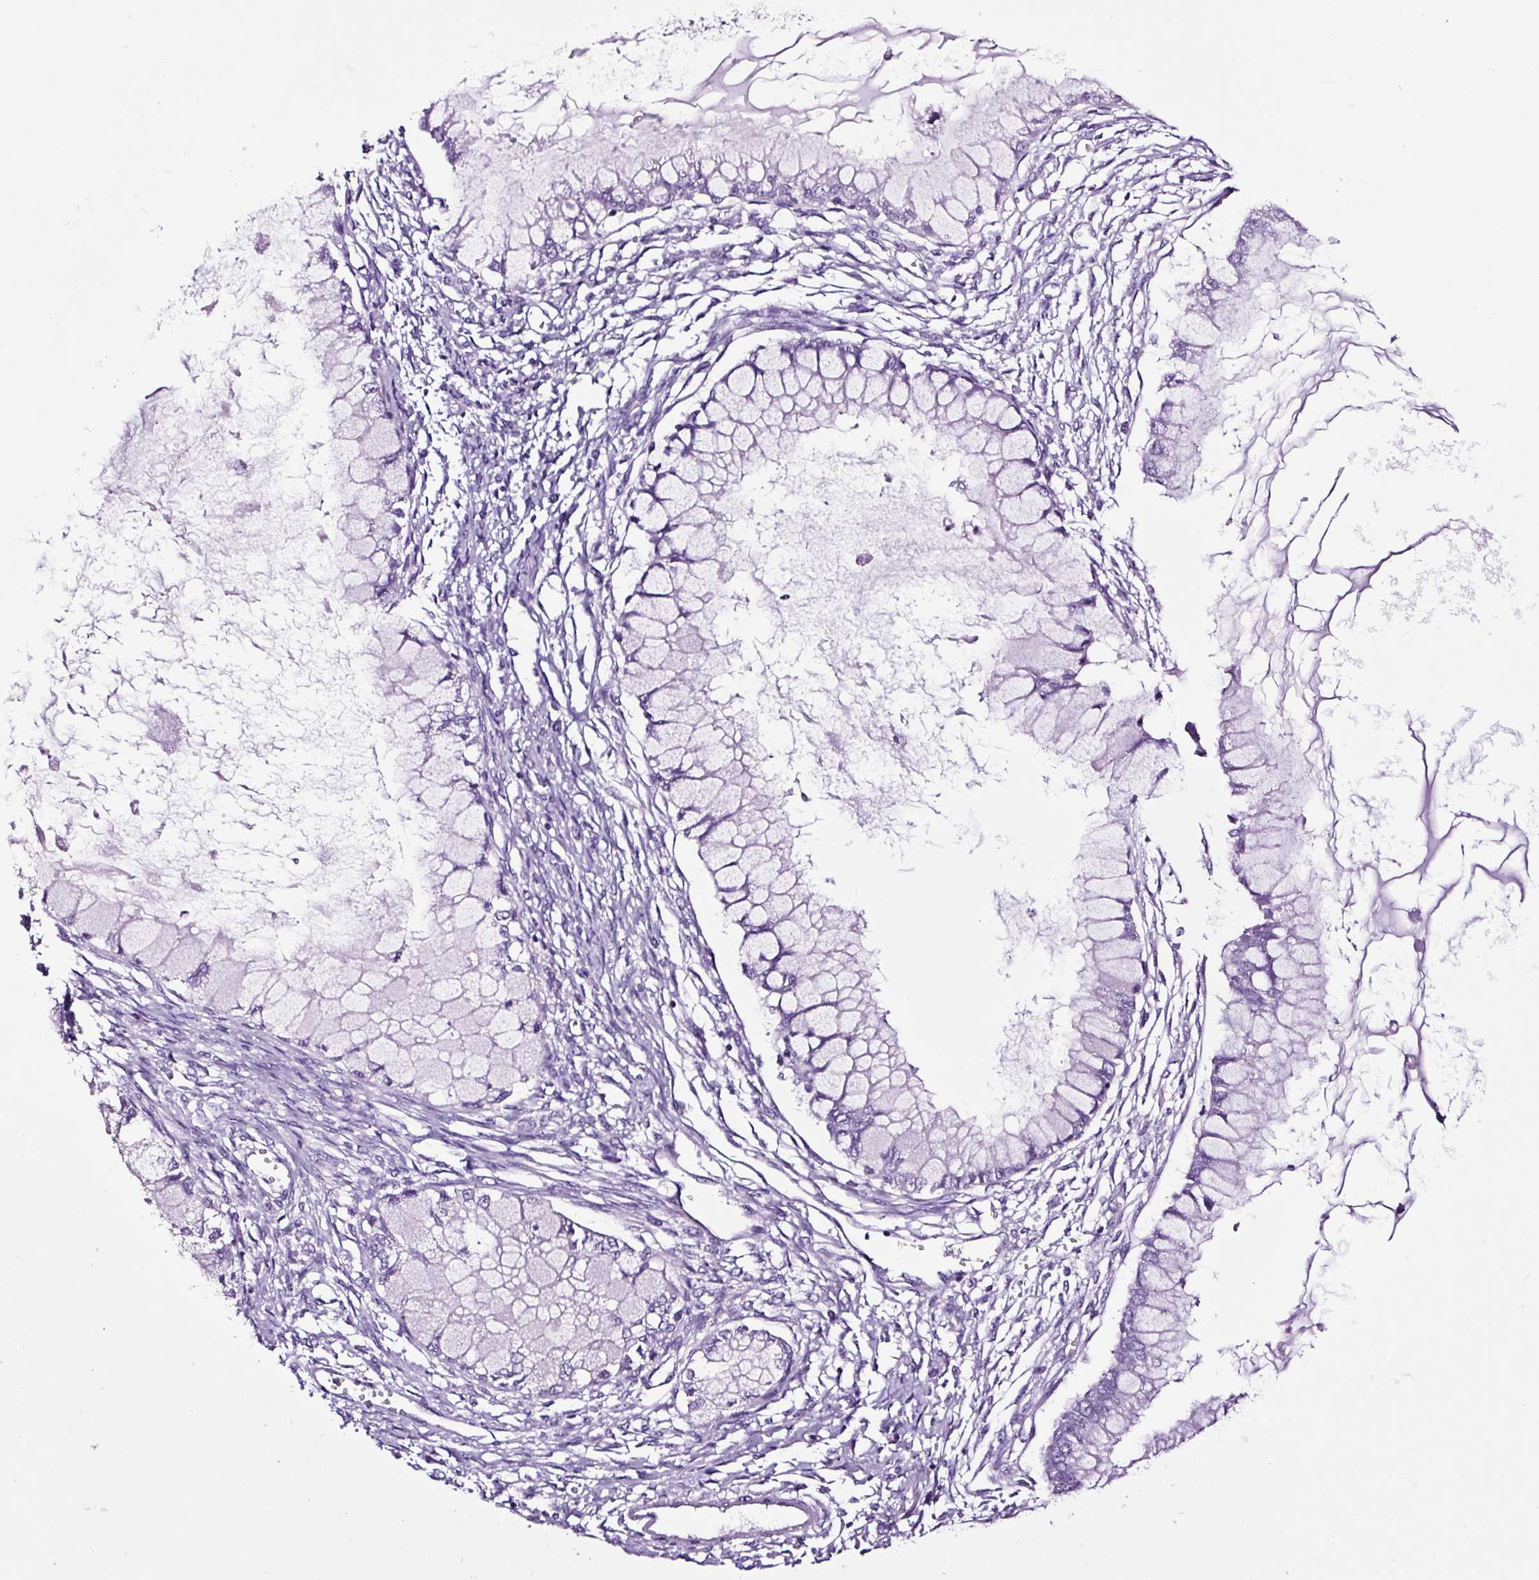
{"staining": {"intensity": "negative", "quantity": "none", "location": "none"}, "tissue": "ovarian cancer", "cell_type": "Tumor cells", "image_type": "cancer", "snomed": [{"axis": "morphology", "description": "Cystadenocarcinoma, mucinous, NOS"}, {"axis": "topography", "description": "Ovary"}], "caption": "IHC of human ovarian mucinous cystadenocarcinoma displays no staining in tumor cells.", "gene": "FBXL7", "patient": {"sex": "female", "age": 34}}